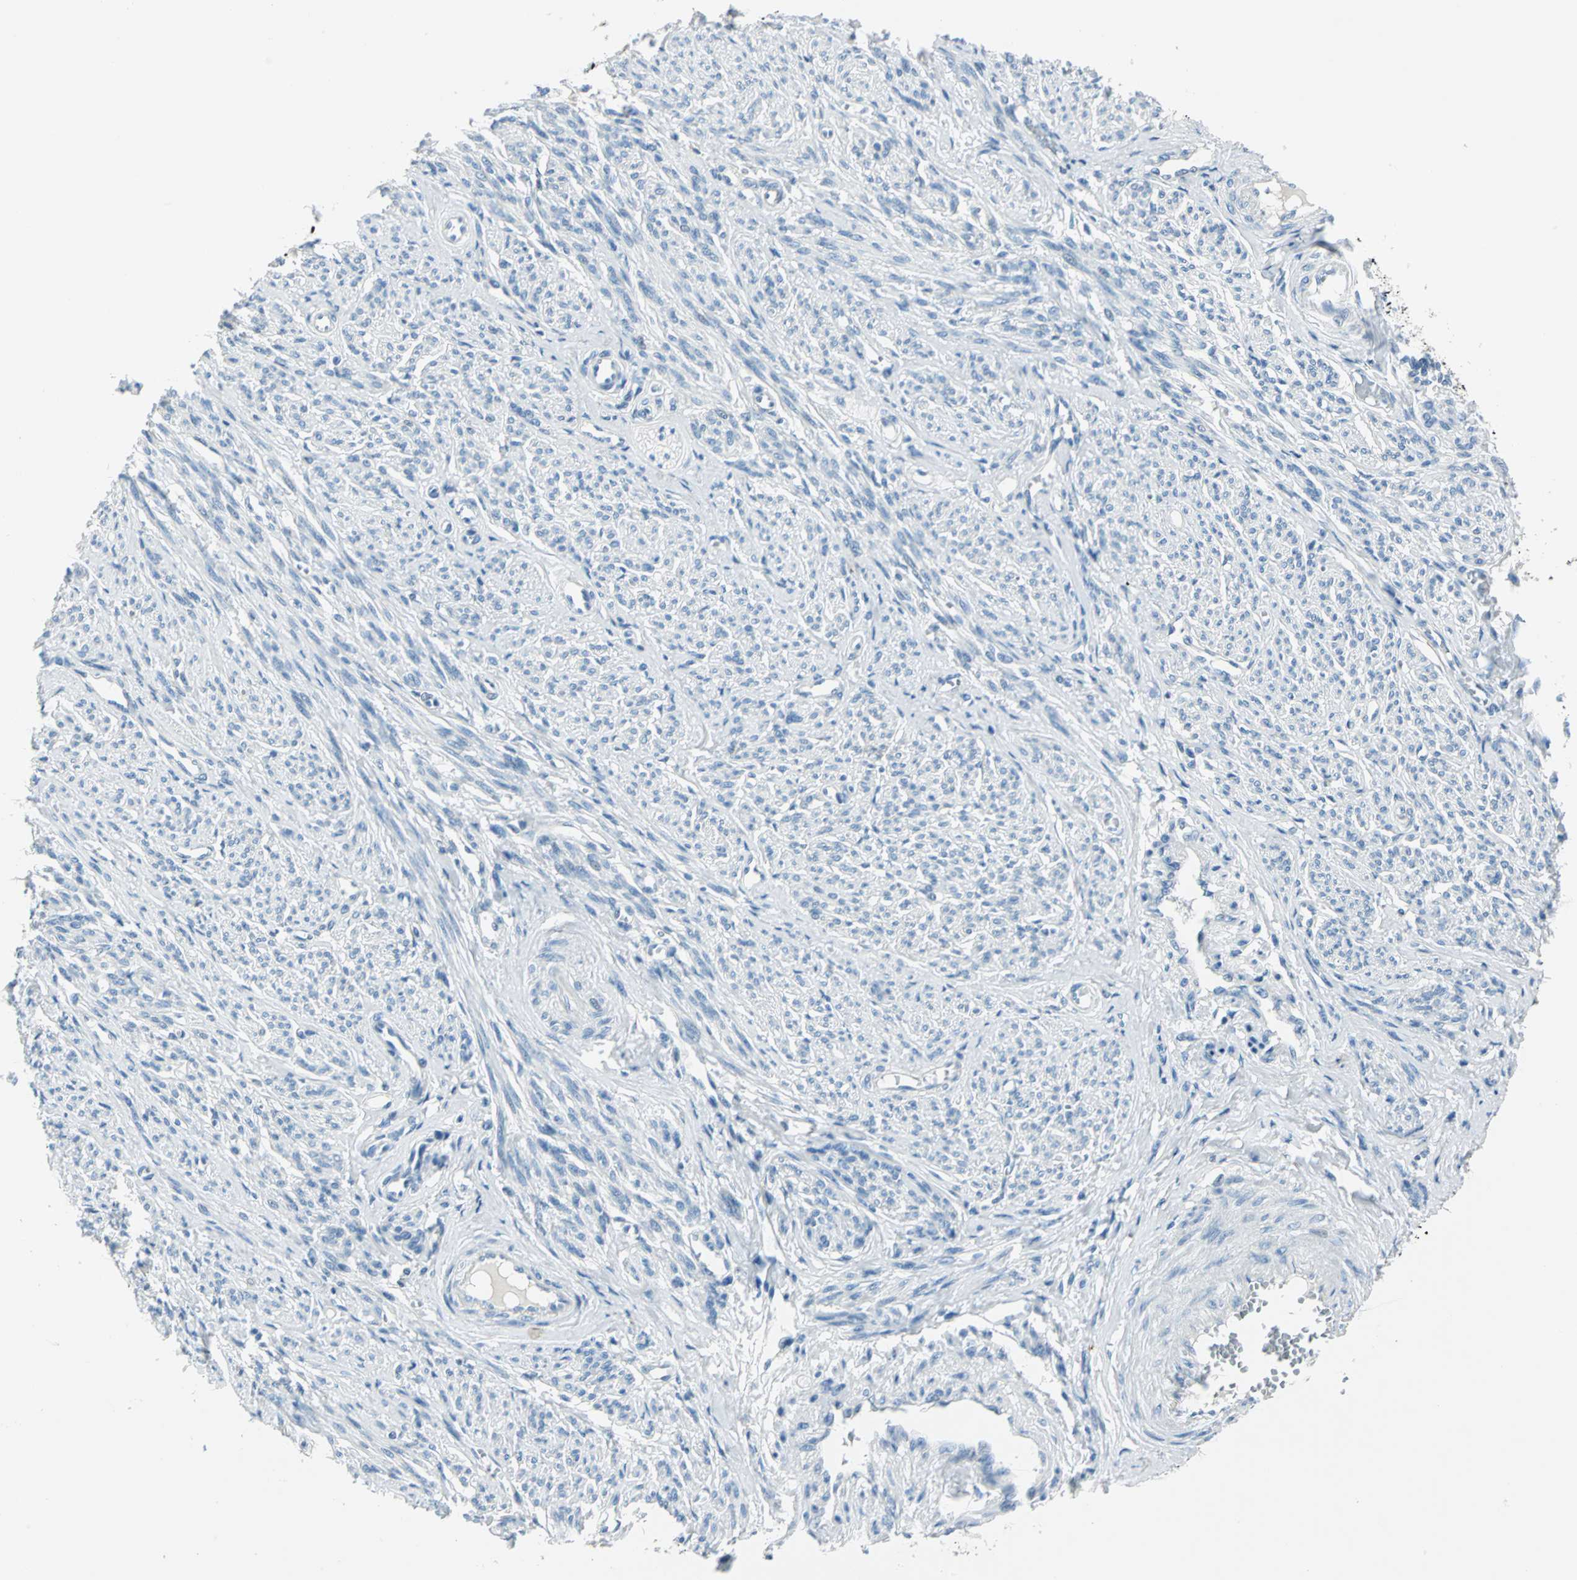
{"staining": {"intensity": "negative", "quantity": "none", "location": "none"}, "tissue": "smooth muscle", "cell_type": "Smooth muscle cells", "image_type": "normal", "snomed": [{"axis": "morphology", "description": "Normal tissue, NOS"}, {"axis": "topography", "description": "Smooth muscle"}], "caption": "DAB (3,3'-diaminobenzidine) immunohistochemical staining of benign human smooth muscle shows no significant staining in smooth muscle cells.", "gene": "AKR1A1", "patient": {"sex": "female", "age": 65}}